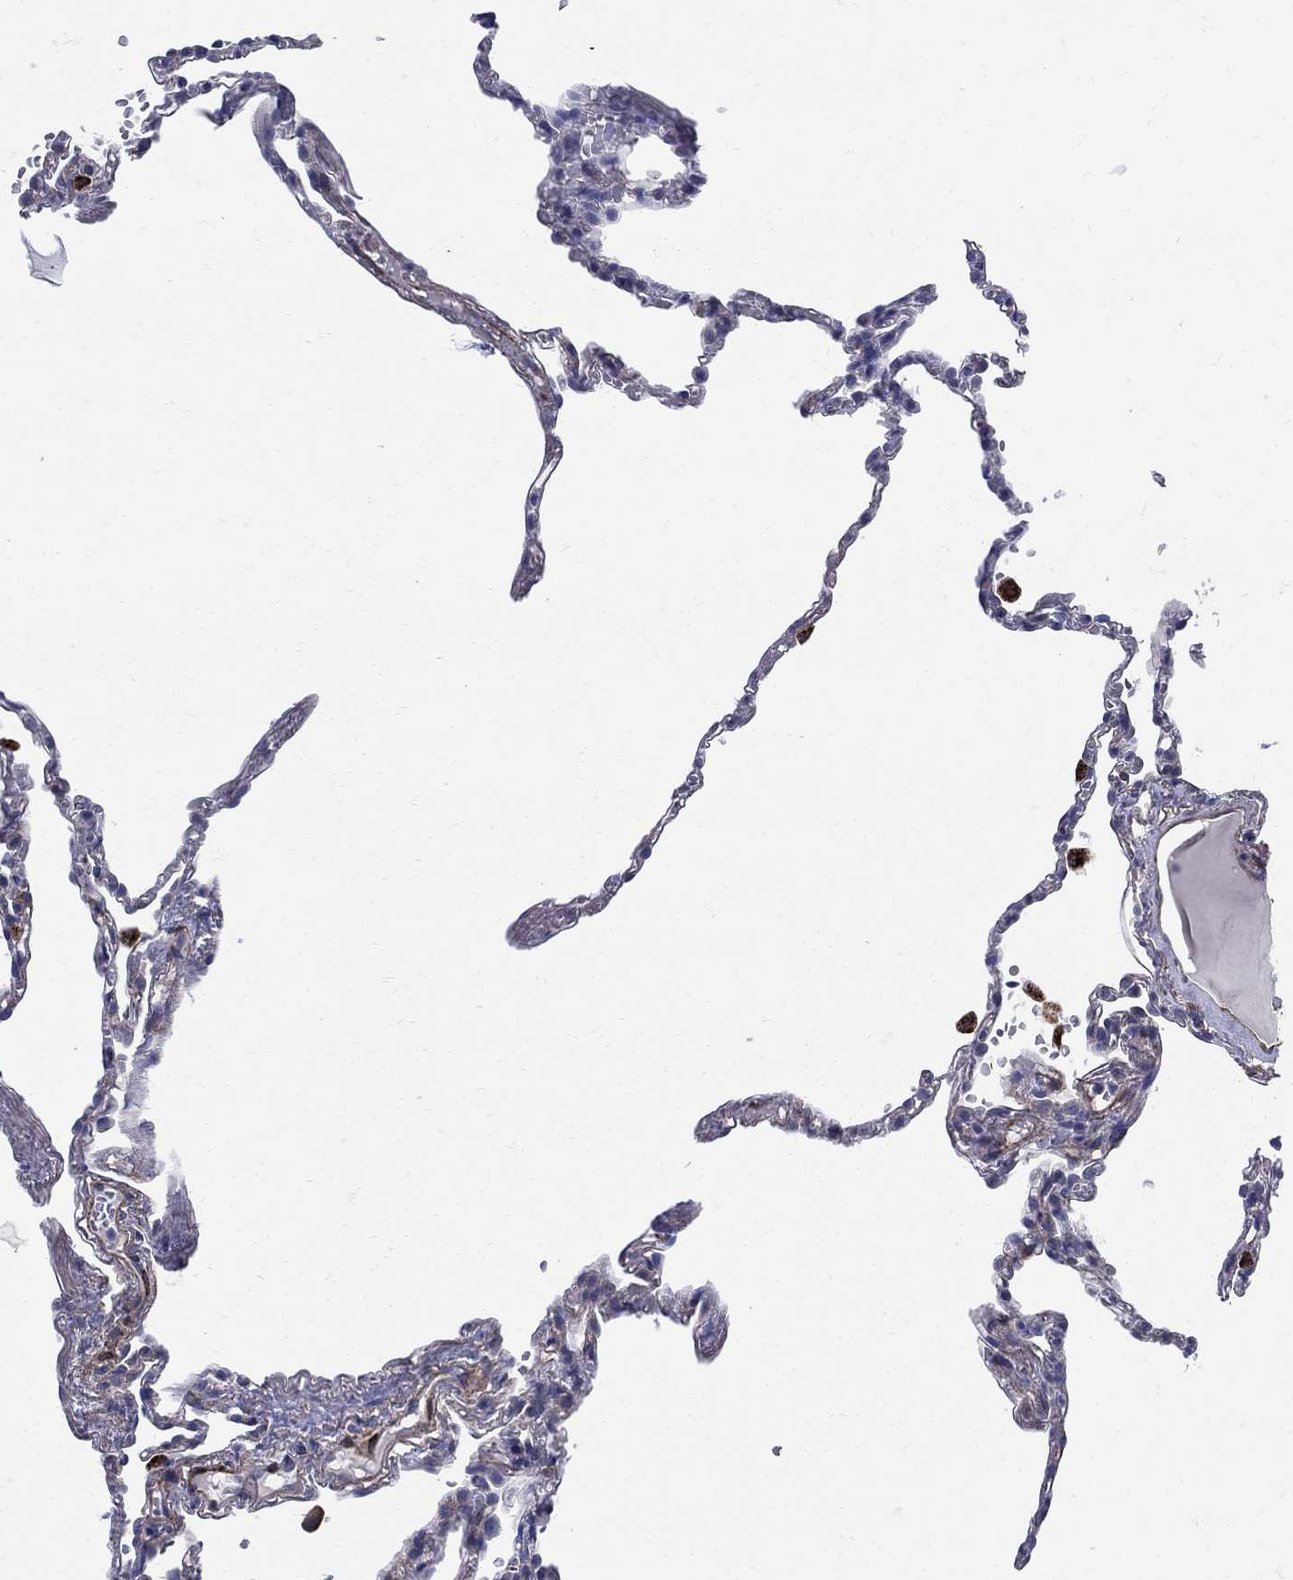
{"staining": {"intensity": "negative", "quantity": "none", "location": "none"}, "tissue": "lung", "cell_type": "Alveolar cells", "image_type": "normal", "snomed": [{"axis": "morphology", "description": "Normal tissue, NOS"}, {"axis": "topography", "description": "Lung"}], "caption": "DAB immunohistochemical staining of normal human lung shows no significant expression in alveolar cells.", "gene": "SEPTIN8", "patient": {"sex": "male", "age": 78}}